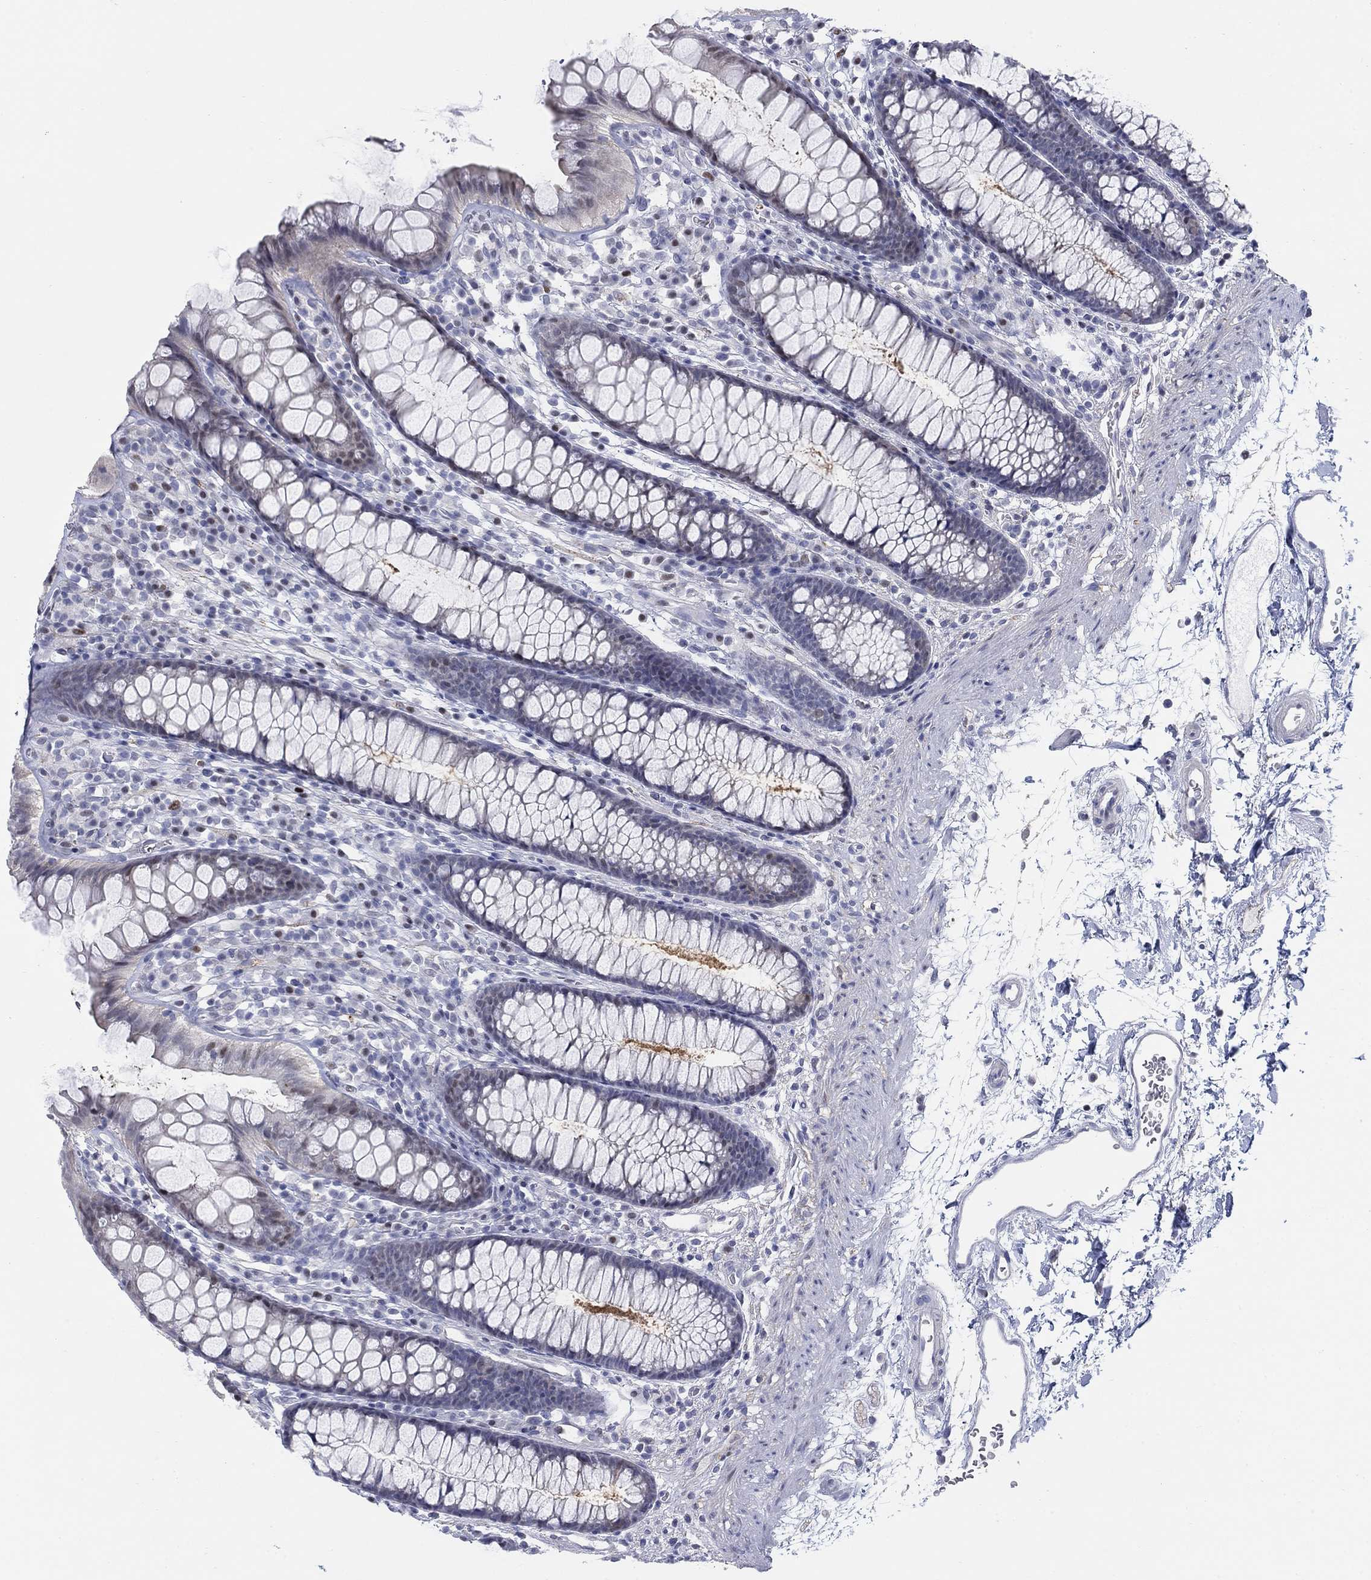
{"staining": {"intensity": "negative", "quantity": "none", "location": "none"}, "tissue": "colon", "cell_type": "Endothelial cells", "image_type": "normal", "snomed": [{"axis": "morphology", "description": "Normal tissue, NOS"}, {"axis": "topography", "description": "Colon"}], "caption": "A high-resolution photomicrograph shows immunohistochemistry (IHC) staining of normal colon, which displays no significant positivity in endothelial cells. (DAB (3,3'-diaminobenzidine) immunohistochemistry (IHC) with hematoxylin counter stain).", "gene": "MYO3A", "patient": {"sex": "male", "age": 76}}